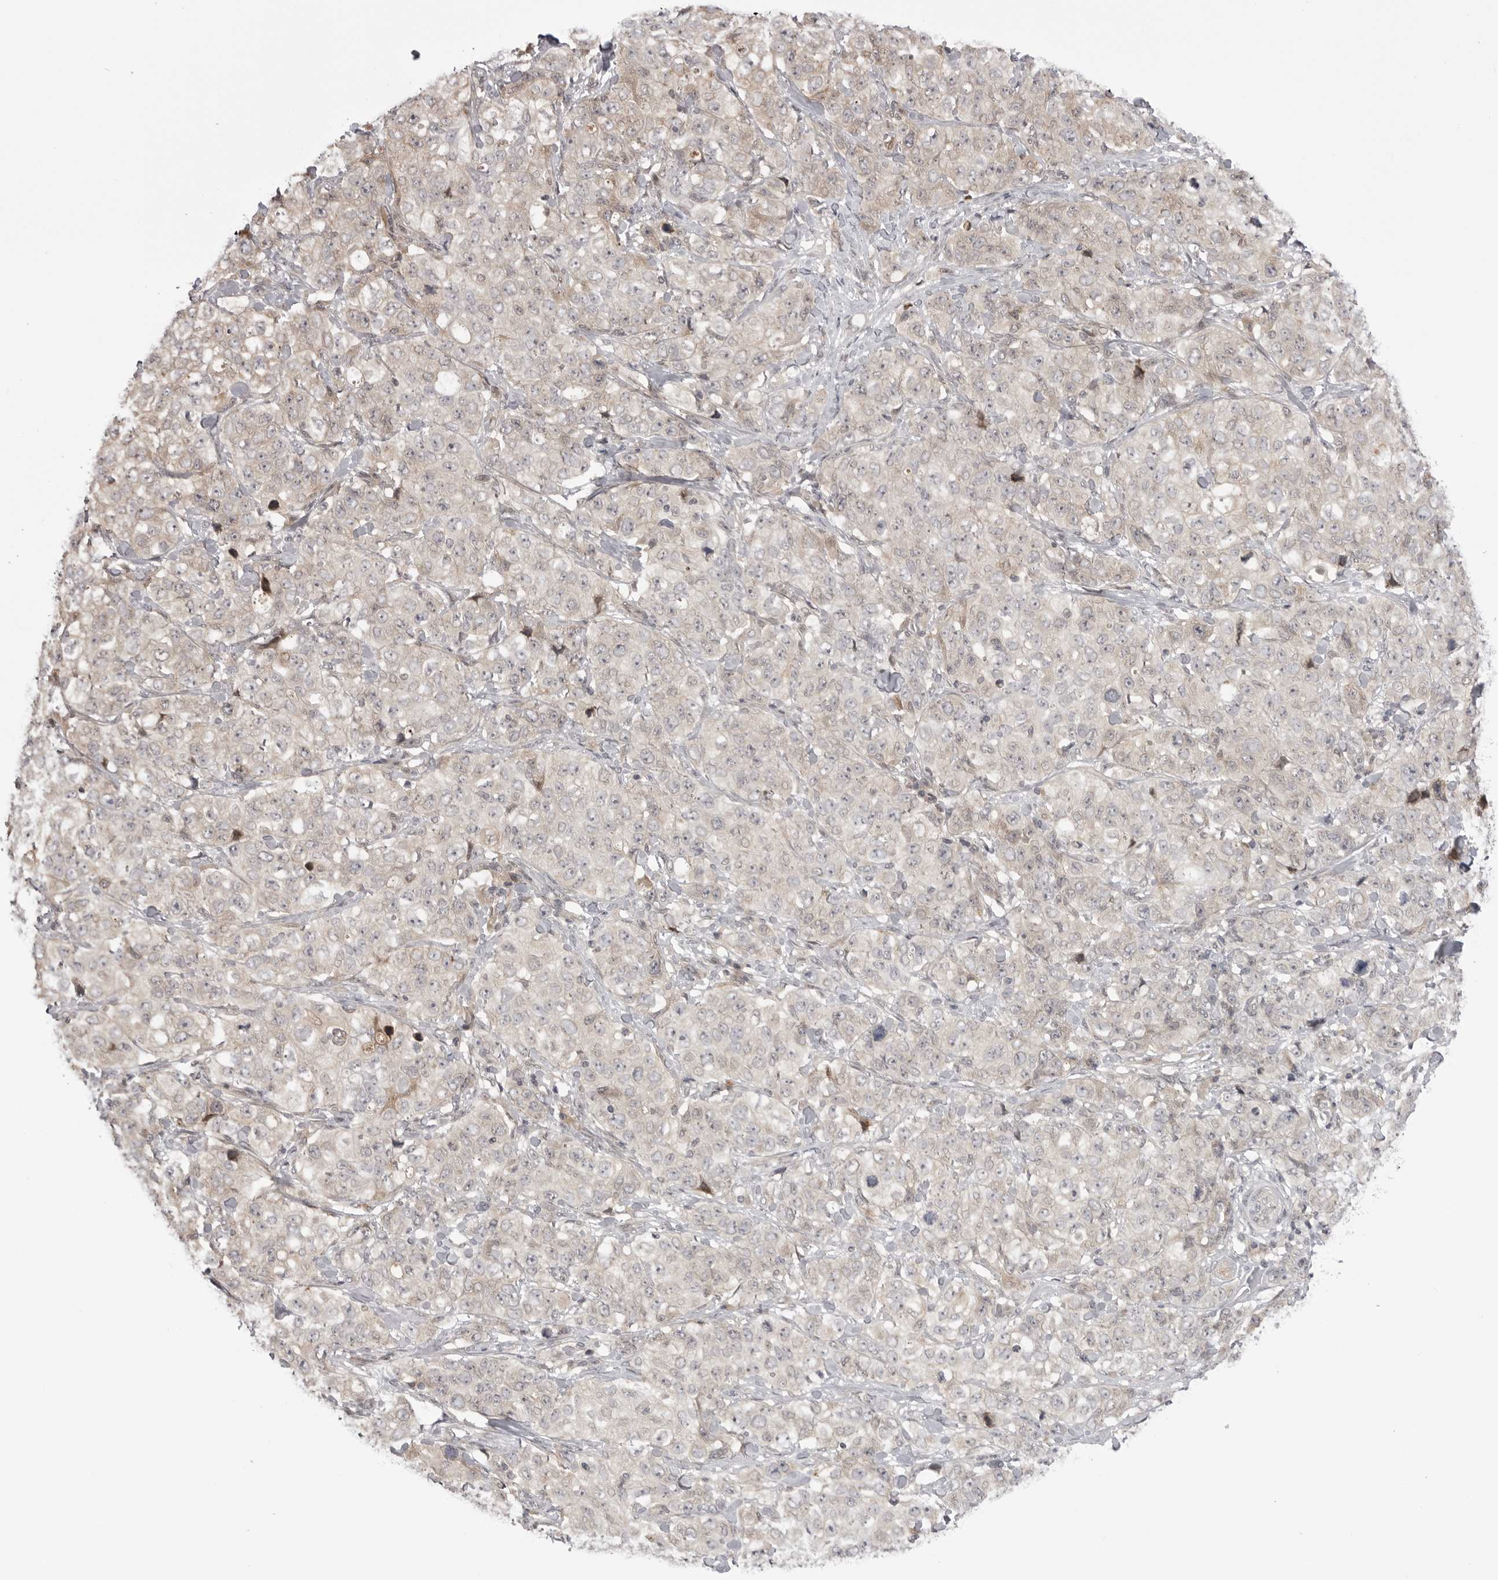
{"staining": {"intensity": "negative", "quantity": "none", "location": "none"}, "tissue": "stomach cancer", "cell_type": "Tumor cells", "image_type": "cancer", "snomed": [{"axis": "morphology", "description": "Adenocarcinoma, NOS"}, {"axis": "topography", "description": "Stomach"}], "caption": "Adenocarcinoma (stomach) was stained to show a protein in brown. There is no significant positivity in tumor cells. (Immunohistochemistry (ihc), brightfield microscopy, high magnification).", "gene": "PTK2B", "patient": {"sex": "male", "age": 48}}